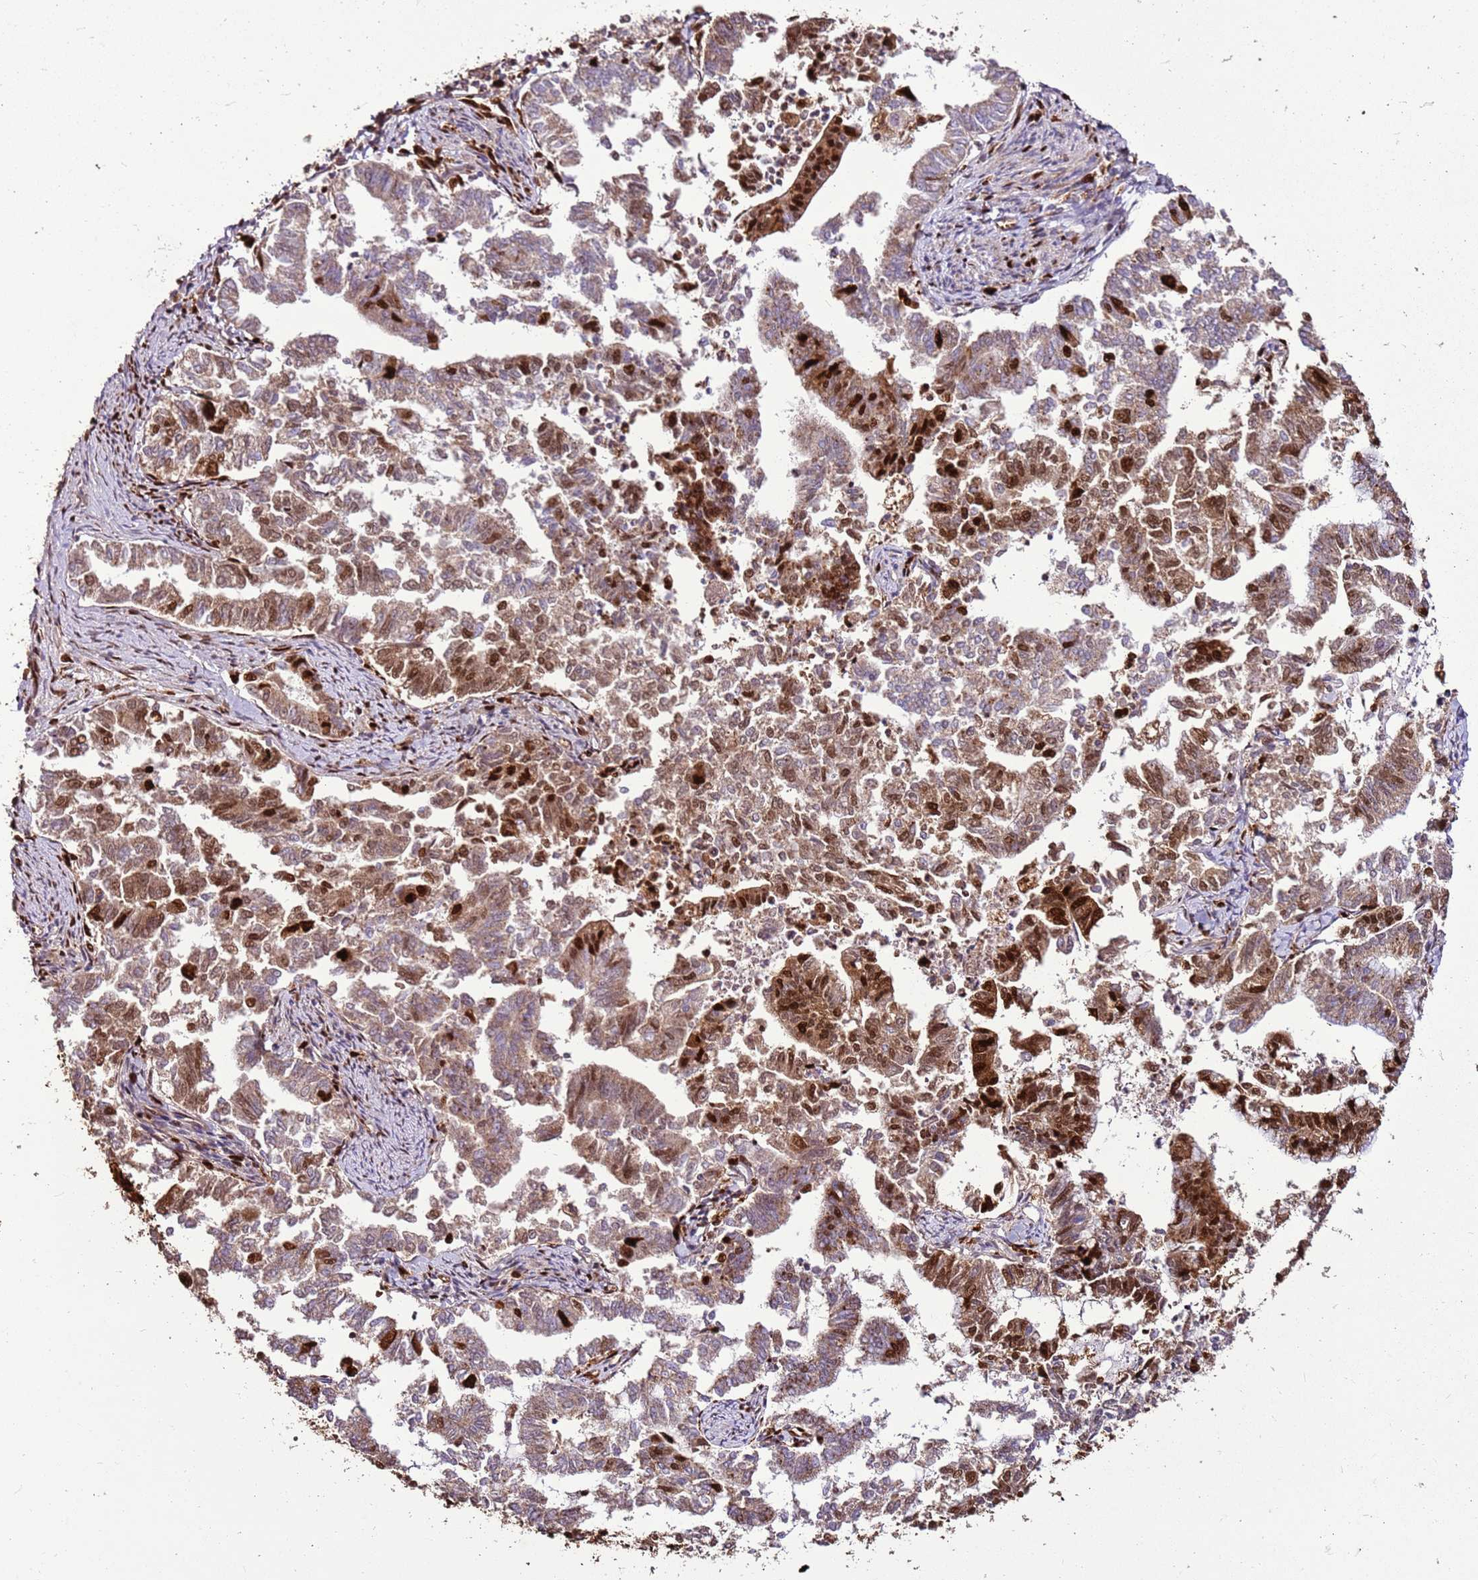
{"staining": {"intensity": "strong", "quantity": "<25%", "location": "cytoplasmic/membranous,nuclear"}, "tissue": "endometrial cancer", "cell_type": "Tumor cells", "image_type": "cancer", "snomed": [{"axis": "morphology", "description": "Adenocarcinoma, NOS"}, {"axis": "topography", "description": "Endometrium"}], "caption": "This image exhibits endometrial cancer (adenocarcinoma) stained with immunohistochemistry (IHC) to label a protein in brown. The cytoplasmic/membranous and nuclear of tumor cells show strong positivity for the protein. Nuclei are counter-stained blue.", "gene": "HNRNPAB", "patient": {"sex": "female", "age": 79}}